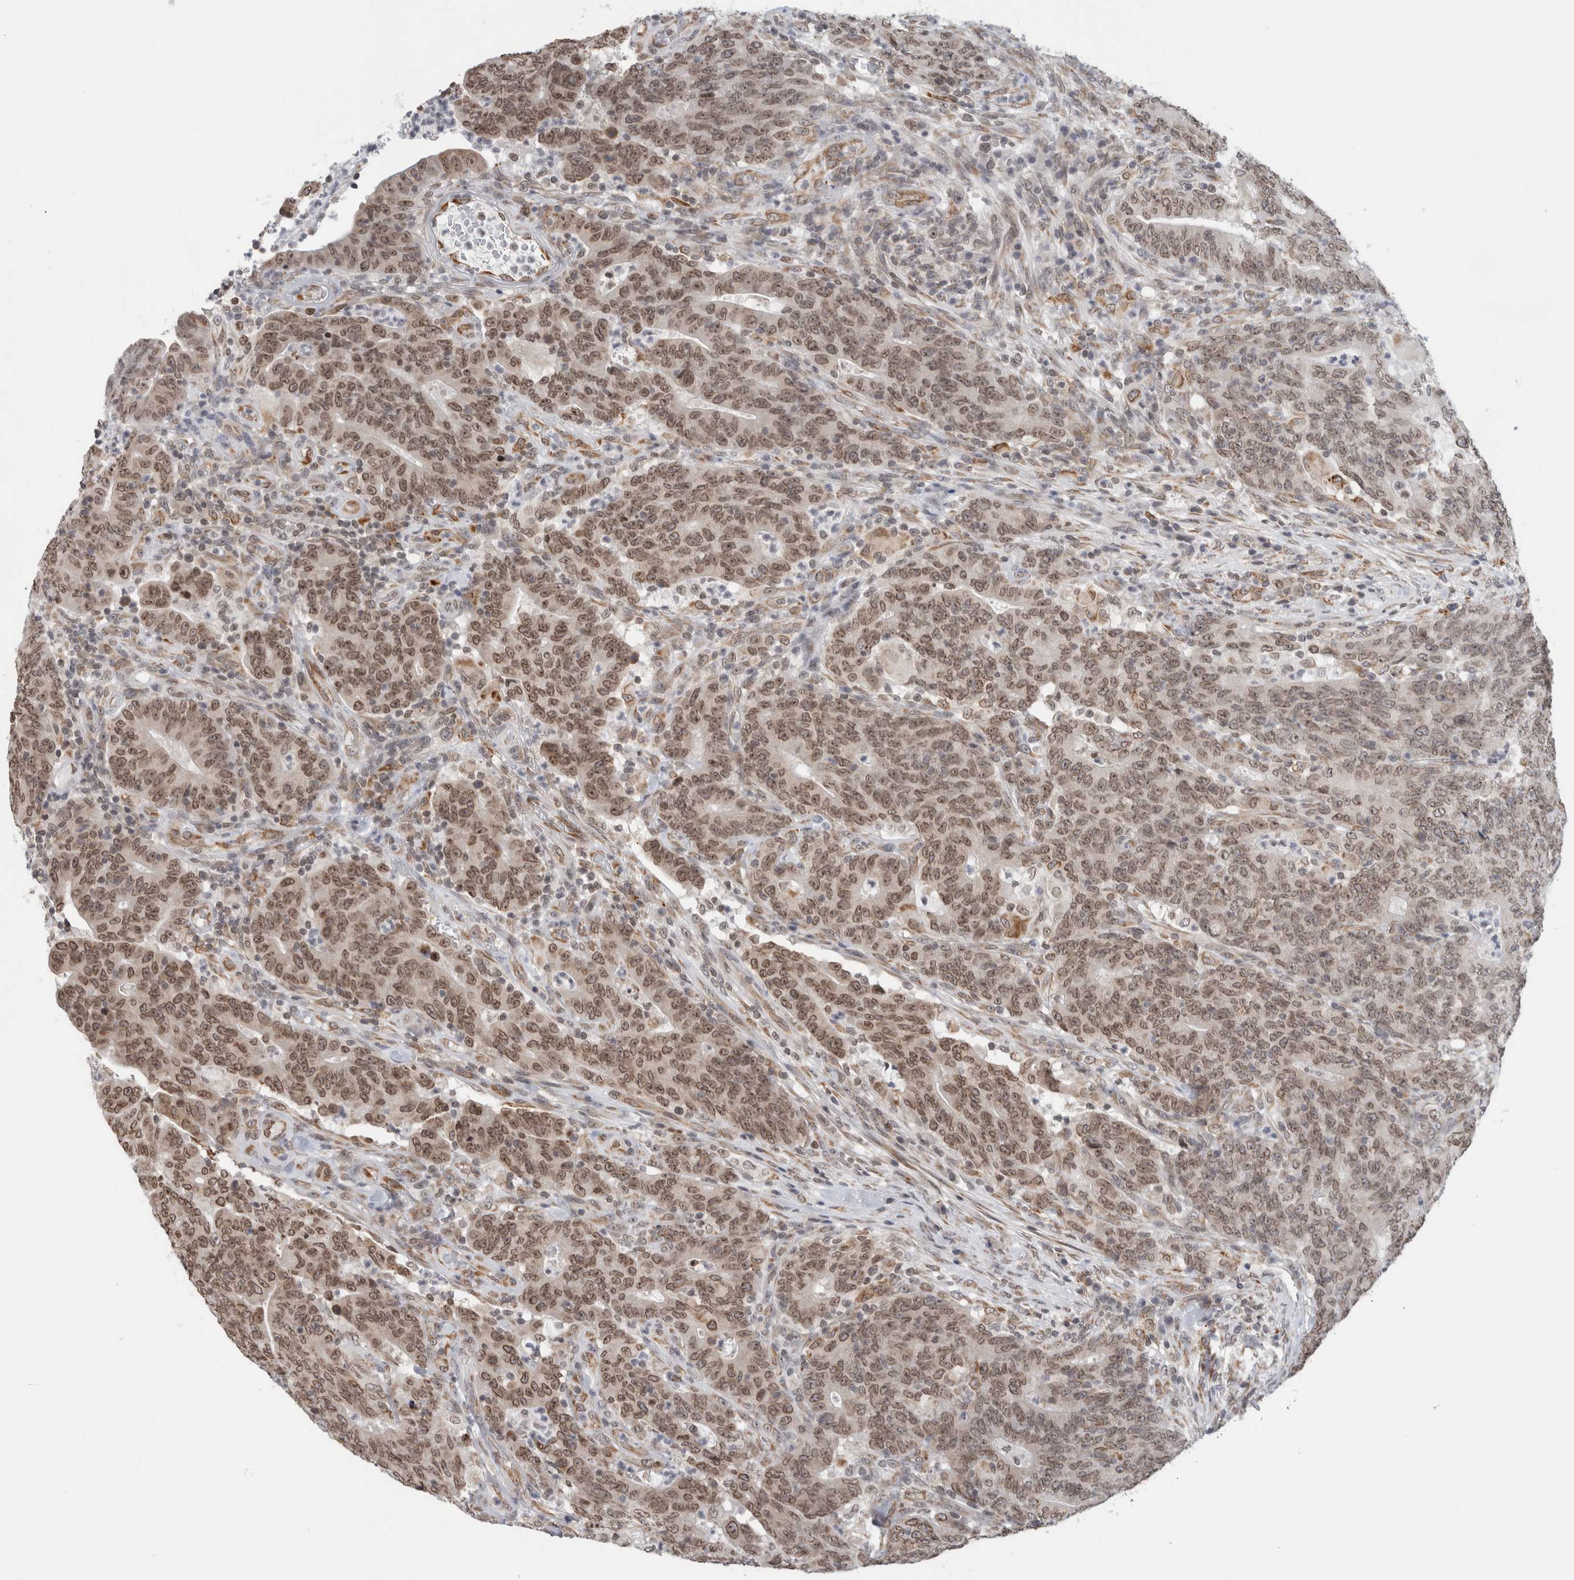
{"staining": {"intensity": "moderate", "quantity": ">75%", "location": "cytoplasmic/membranous,nuclear"}, "tissue": "colorectal cancer", "cell_type": "Tumor cells", "image_type": "cancer", "snomed": [{"axis": "morphology", "description": "Normal tissue, NOS"}, {"axis": "morphology", "description": "Adenocarcinoma, NOS"}, {"axis": "topography", "description": "Colon"}], "caption": "An immunohistochemistry histopathology image of tumor tissue is shown. Protein staining in brown shows moderate cytoplasmic/membranous and nuclear positivity in colorectal adenocarcinoma within tumor cells. The protein of interest is shown in brown color, while the nuclei are stained blue.", "gene": "RBMX2", "patient": {"sex": "female", "age": 75}}